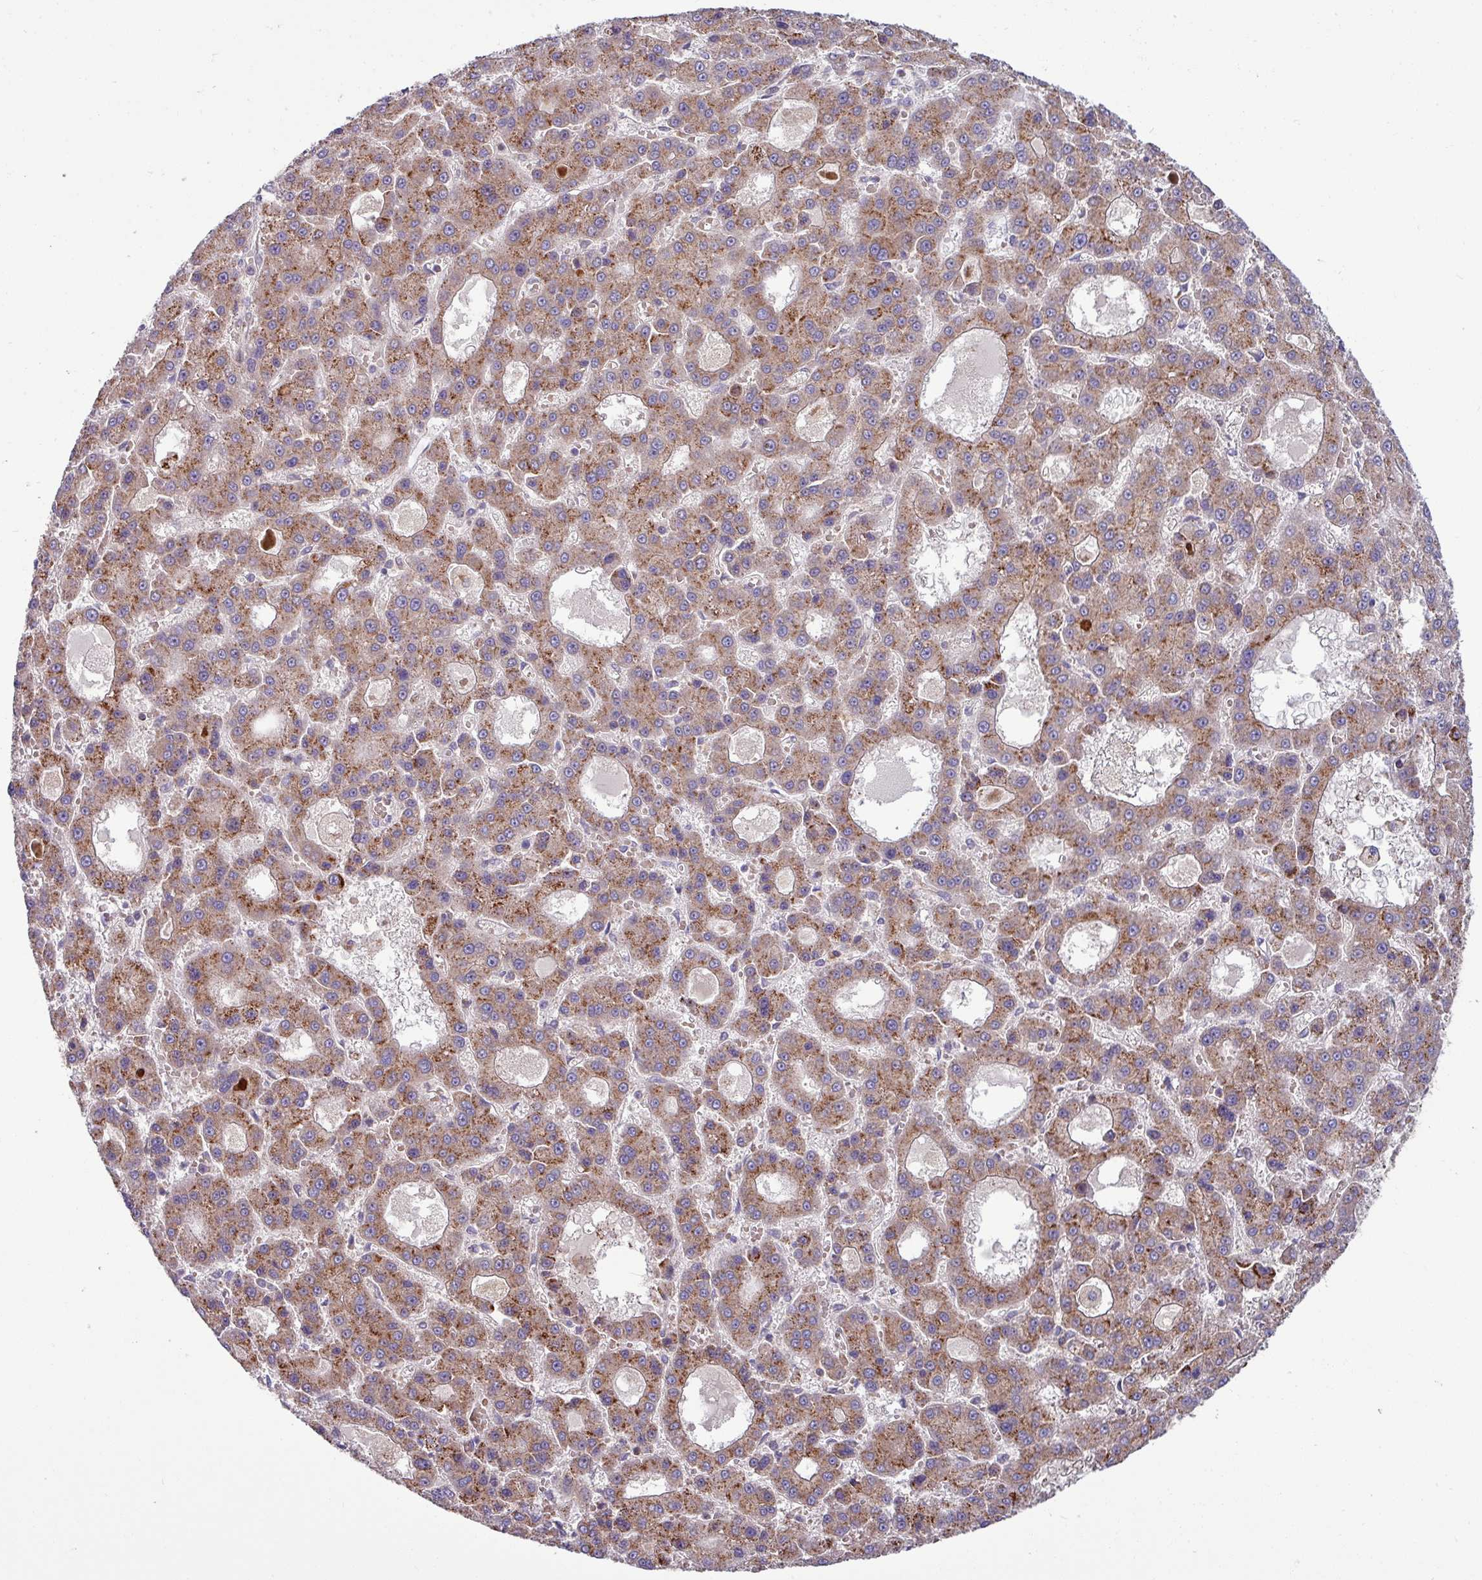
{"staining": {"intensity": "moderate", "quantity": ">75%", "location": "cytoplasmic/membranous"}, "tissue": "liver cancer", "cell_type": "Tumor cells", "image_type": "cancer", "snomed": [{"axis": "morphology", "description": "Carcinoma, Hepatocellular, NOS"}, {"axis": "topography", "description": "Liver"}], "caption": "Human liver cancer (hepatocellular carcinoma) stained with a brown dye reveals moderate cytoplasmic/membranous positive expression in approximately >75% of tumor cells.", "gene": "LSM12", "patient": {"sex": "male", "age": 70}}